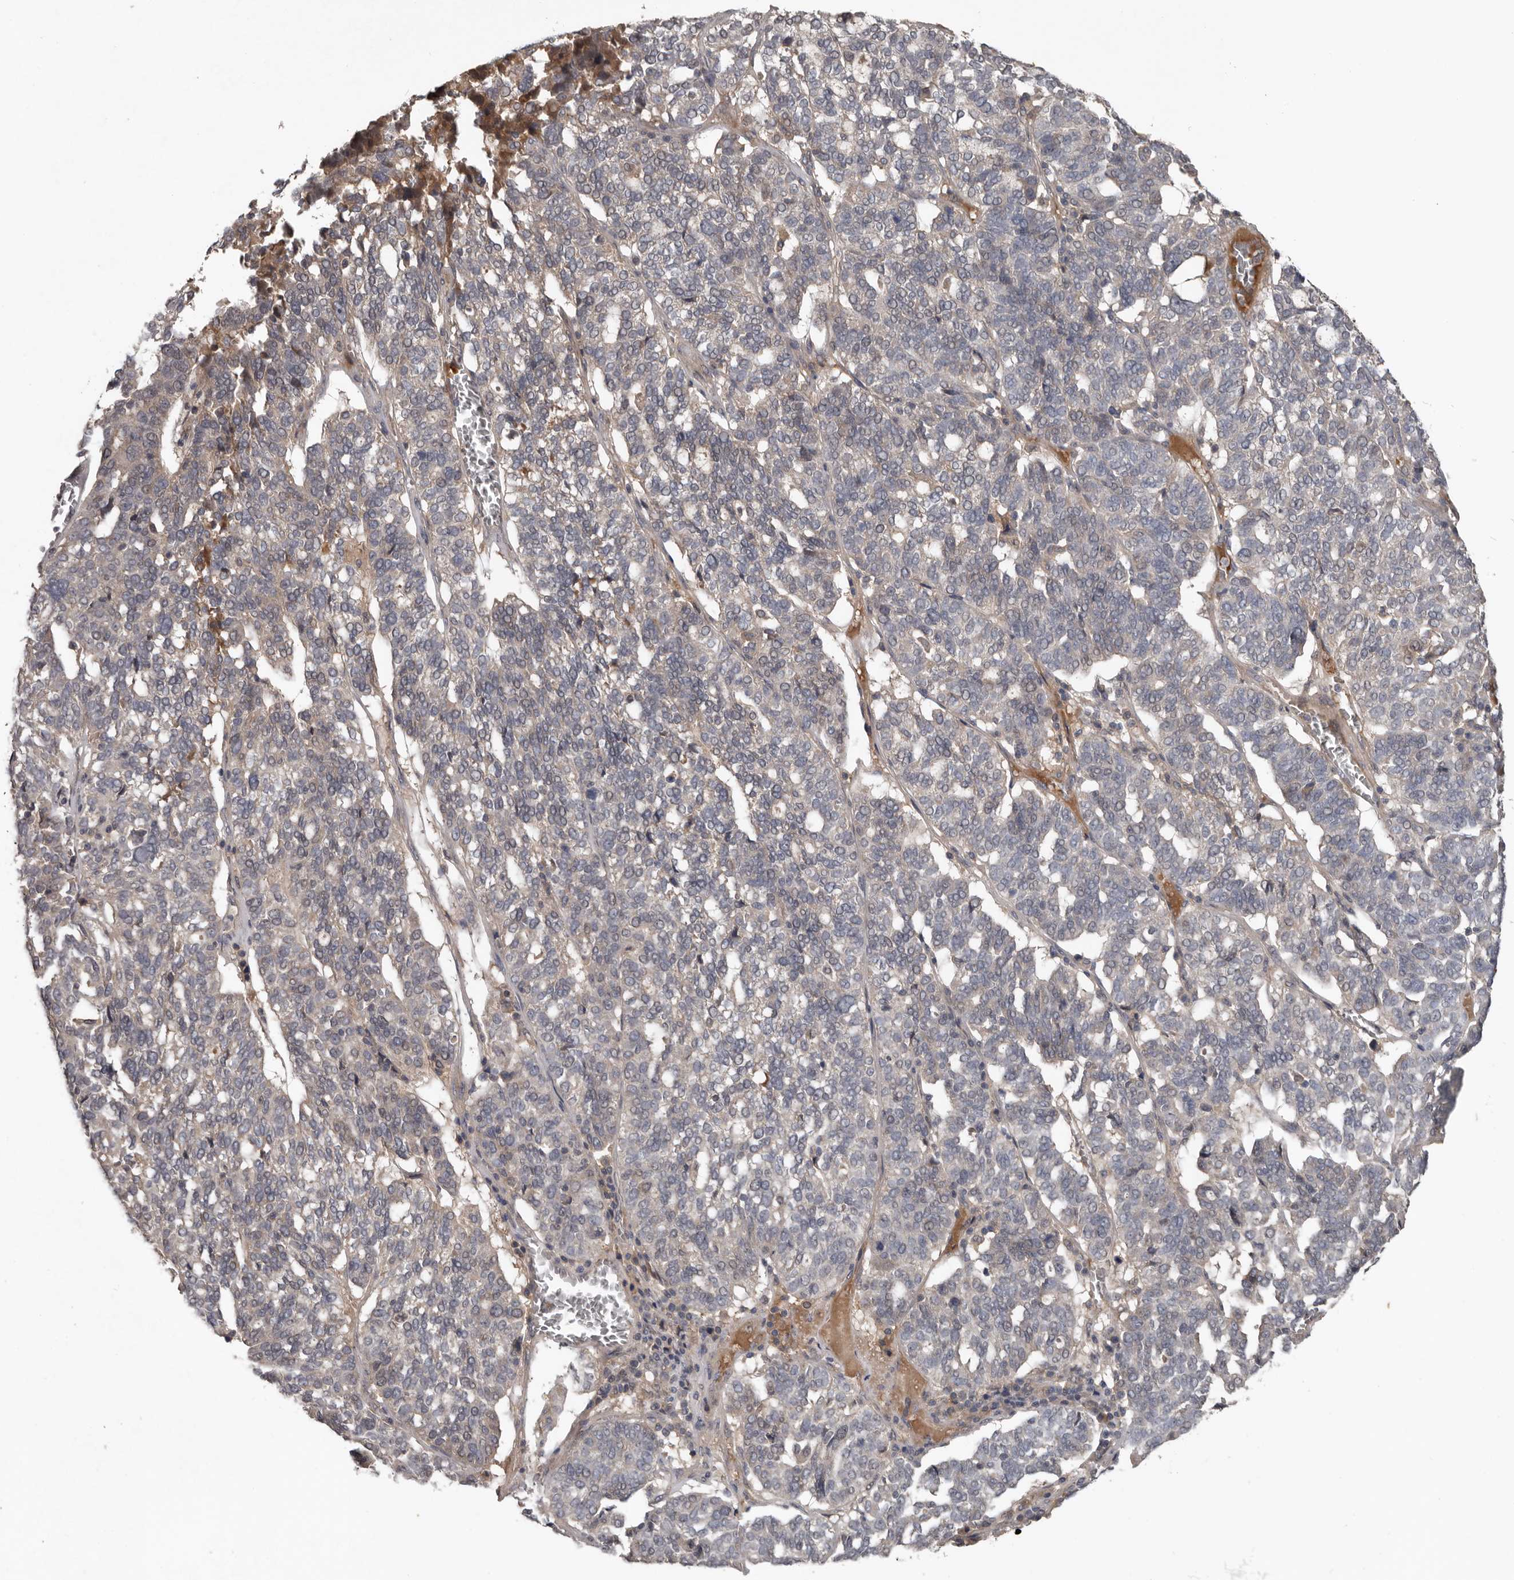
{"staining": {"intensity": "negative", "quantity": "none", "location": "none"}, "tissue": "ovarian cancer", "cell_type": "Tumor cells", "image_type": "cancer", "snomed": [{"axis": "morphology", "description": "Cystadenocarcinoma, serous, NOS"}, {"axis": "topography", "description": "Ovary"}], "caption": "Immunohistochemistry photomicrograph of ovarian cancer stained for a protein (brown), which demonstrates no staining in tumor cells.", "gene": "DNAJB4", "patient": {"sex": "female", "age": 59}}